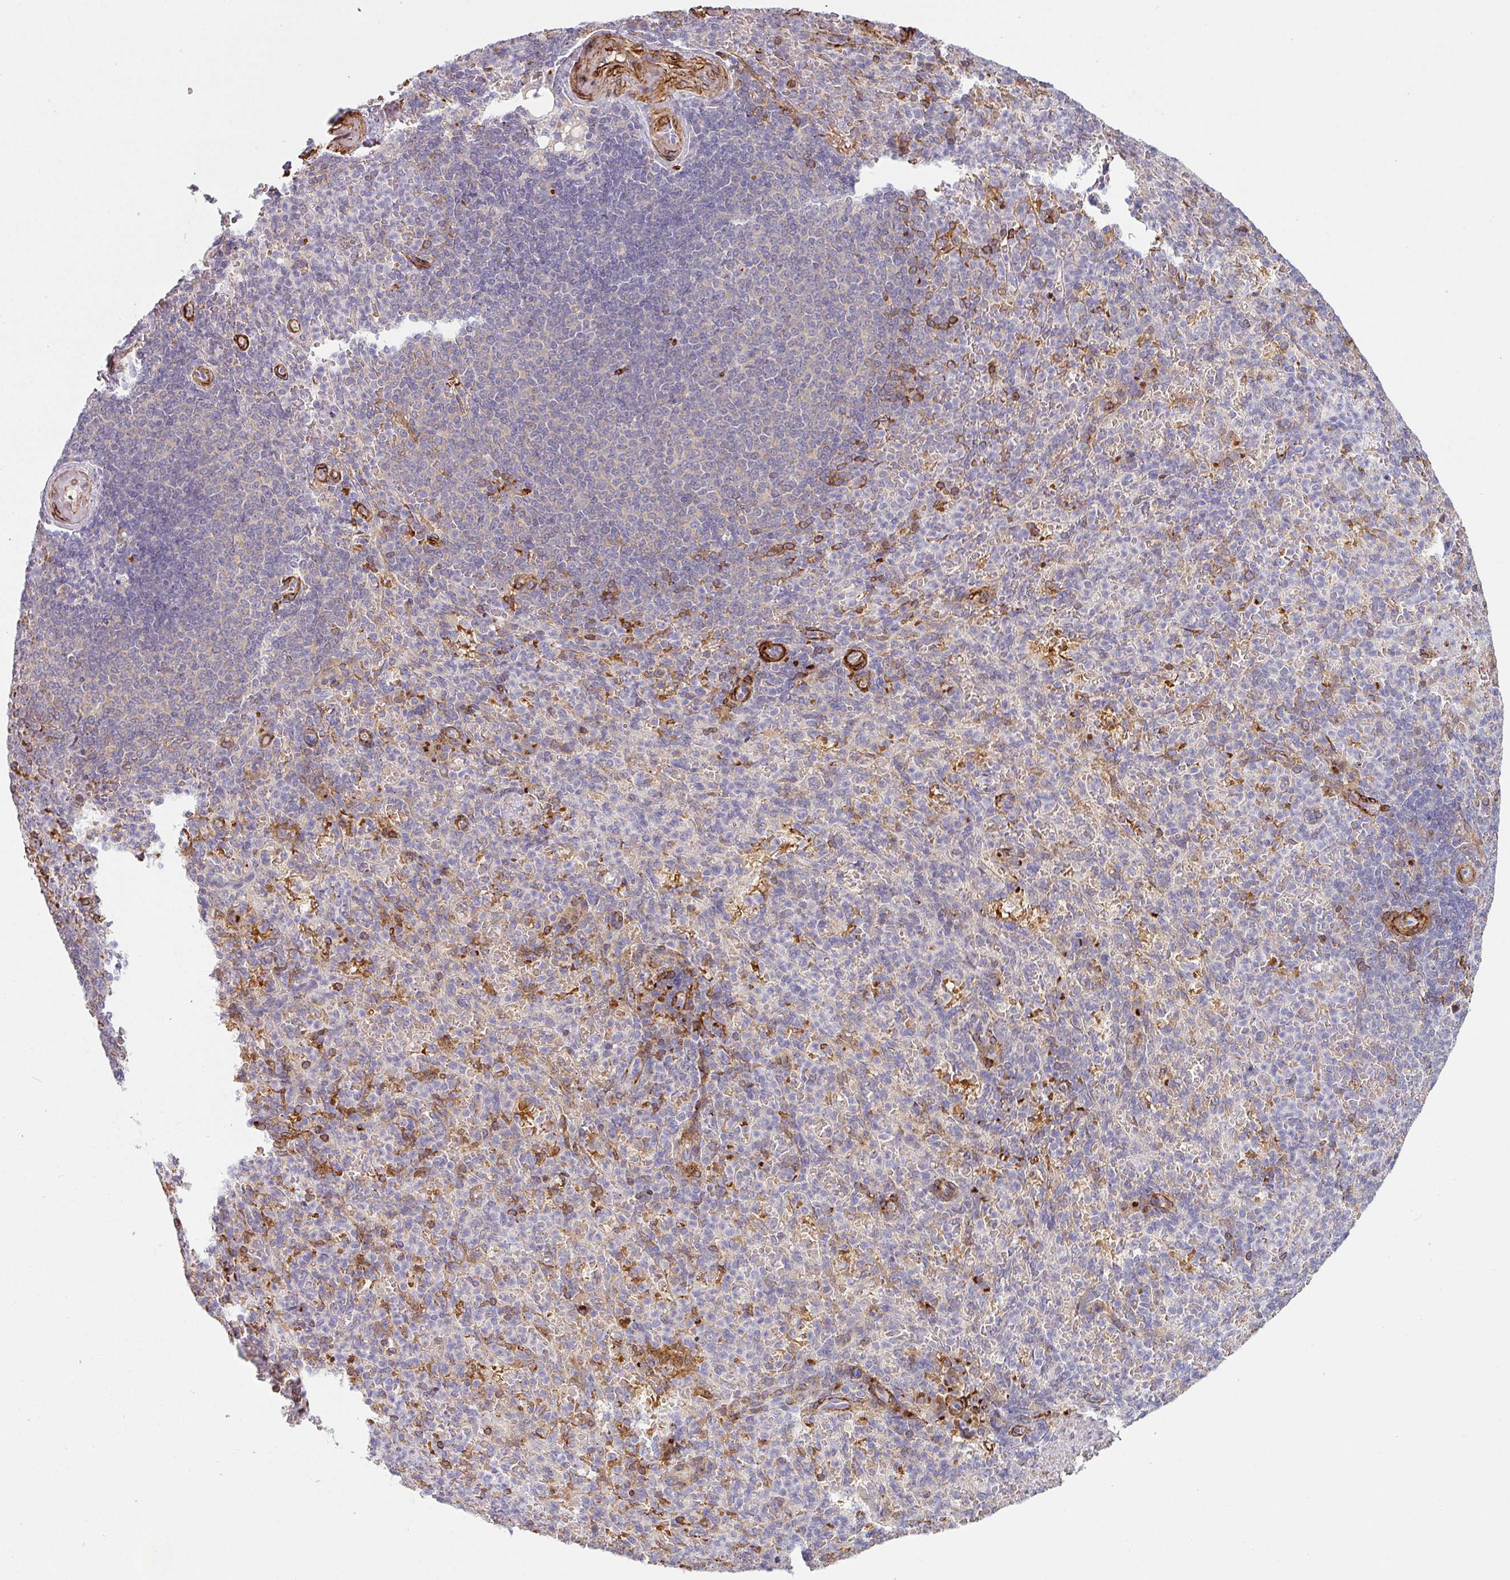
{"staining": {"intensity": "negative", "quantity": "none", "location": "none"}, "tissue": "spleen", "cell_type": "Cells in red pulp", "image_type": "normal", "snomed": [{"axis": "morphology", "description": "Normal tissue, NOS"}, {"axis": "topography", "description": "Spleen"}], "caption": "Immunohistochemical staining of unremarkable human spleen displays no significant expression in cells in red pulp. The staining is performed using DAB brown chromogen with nuclei counter-stained in using hematoxylin.", "gene": "PRODH2", "patient": {"sex": "female", "age": 74}}